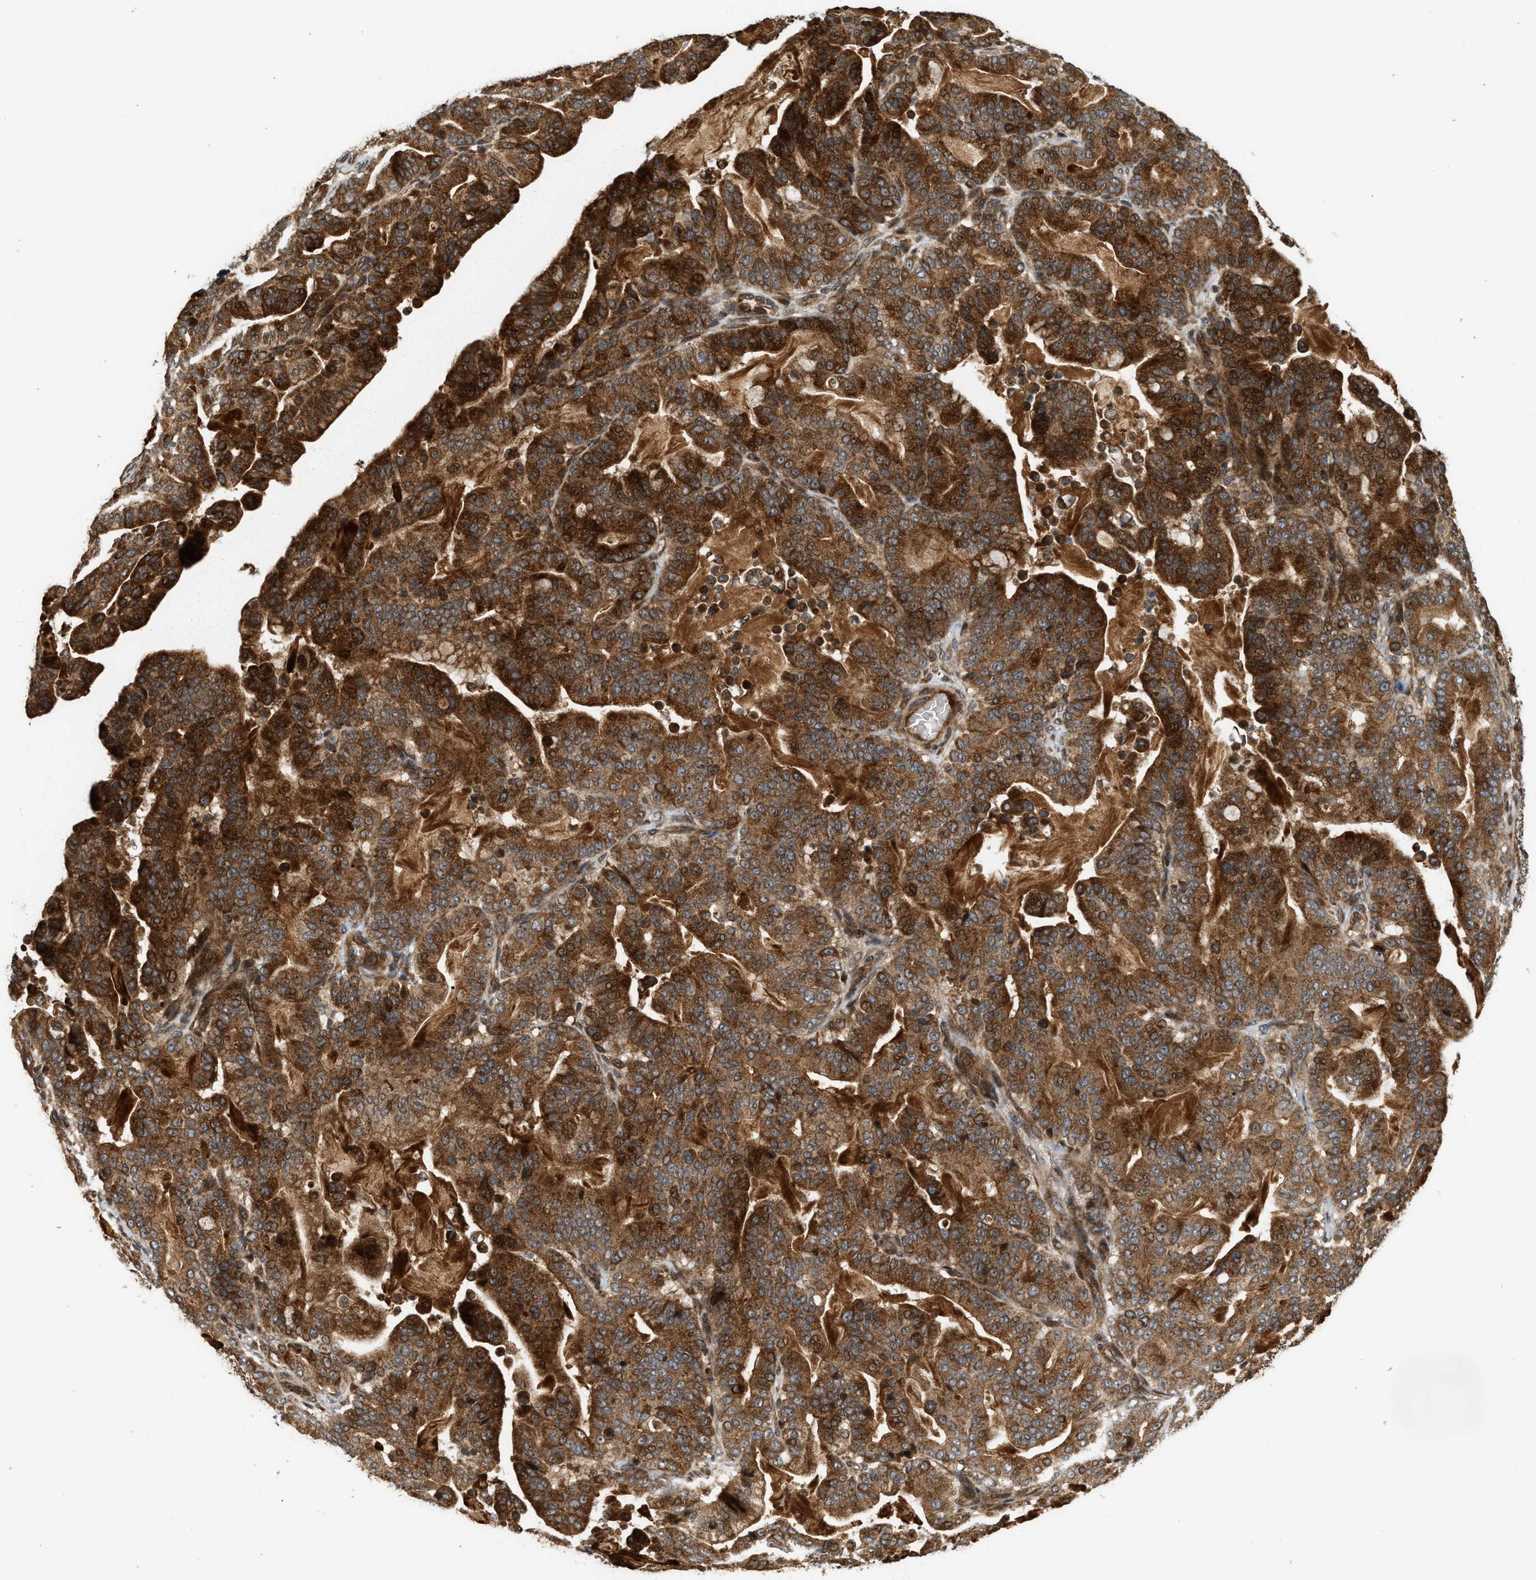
{"staining": {"intensity": "strong", "quantity": ">75%", "location": "cytoplasmic/membranous,nuclear"}, "tissue": "pancreatic cancer", "cell_type": "Tumor cells", "image_type": "cancer", "snomed": [{"axis": "morphology", "description": "Adenocarcinoma, NOS"}, {"axis": "topography", "description": "Pancreas"}], "caption": "Protein expression by immunohistochemistry (IHC) demonstrates strong cytoplasmic/membranous and nuclear staining in approximately >75% of tumor cells in pancreatic cancer.", "gene": "ELP2", "patient": {"sex": "male", "age": 63}}